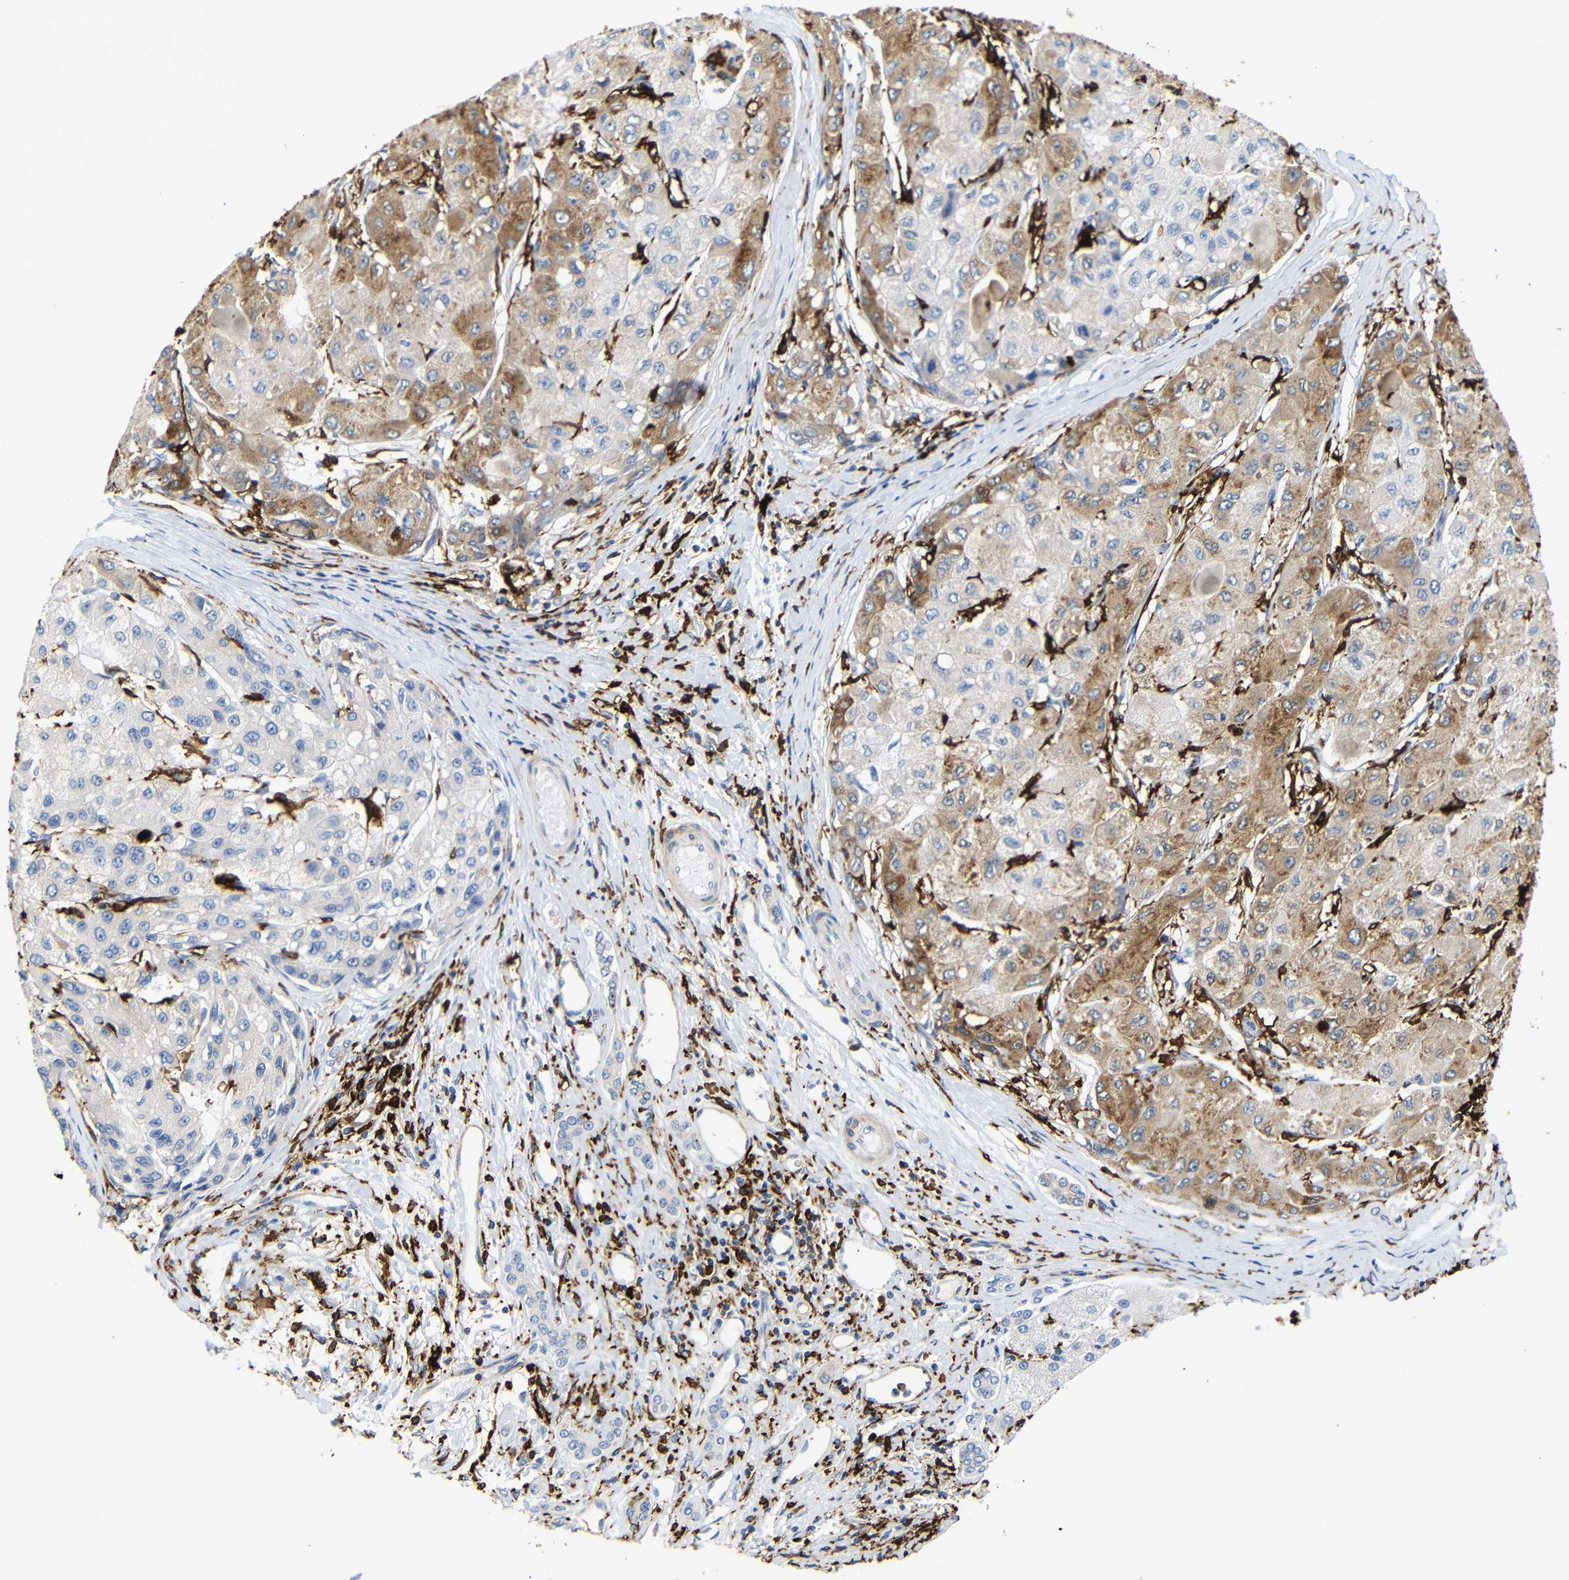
{"staining": {"intensity": "moderate", "quantity": "25%-75%", "location": "cytoplasmic/membranous"}, "tissue": "liver cancer", "cell_type": "Tumor cells", "image_type": "cancer", "snomed": [{"axis": "morphology", "description": "Carcinoma, Hepatocellular, NOS"}, {"axis": "topography", "description": "Liver"}], "caption": "About 25%-75% of tumor cells in liver hepatocellular carcinoma demonstrate moderate cytoplasmic/membranous protein positivity as visualized by brown immunohistochemical staining.", "gene": "HLA-DQB1", "patient": {"sex": "male", "age": 80}}